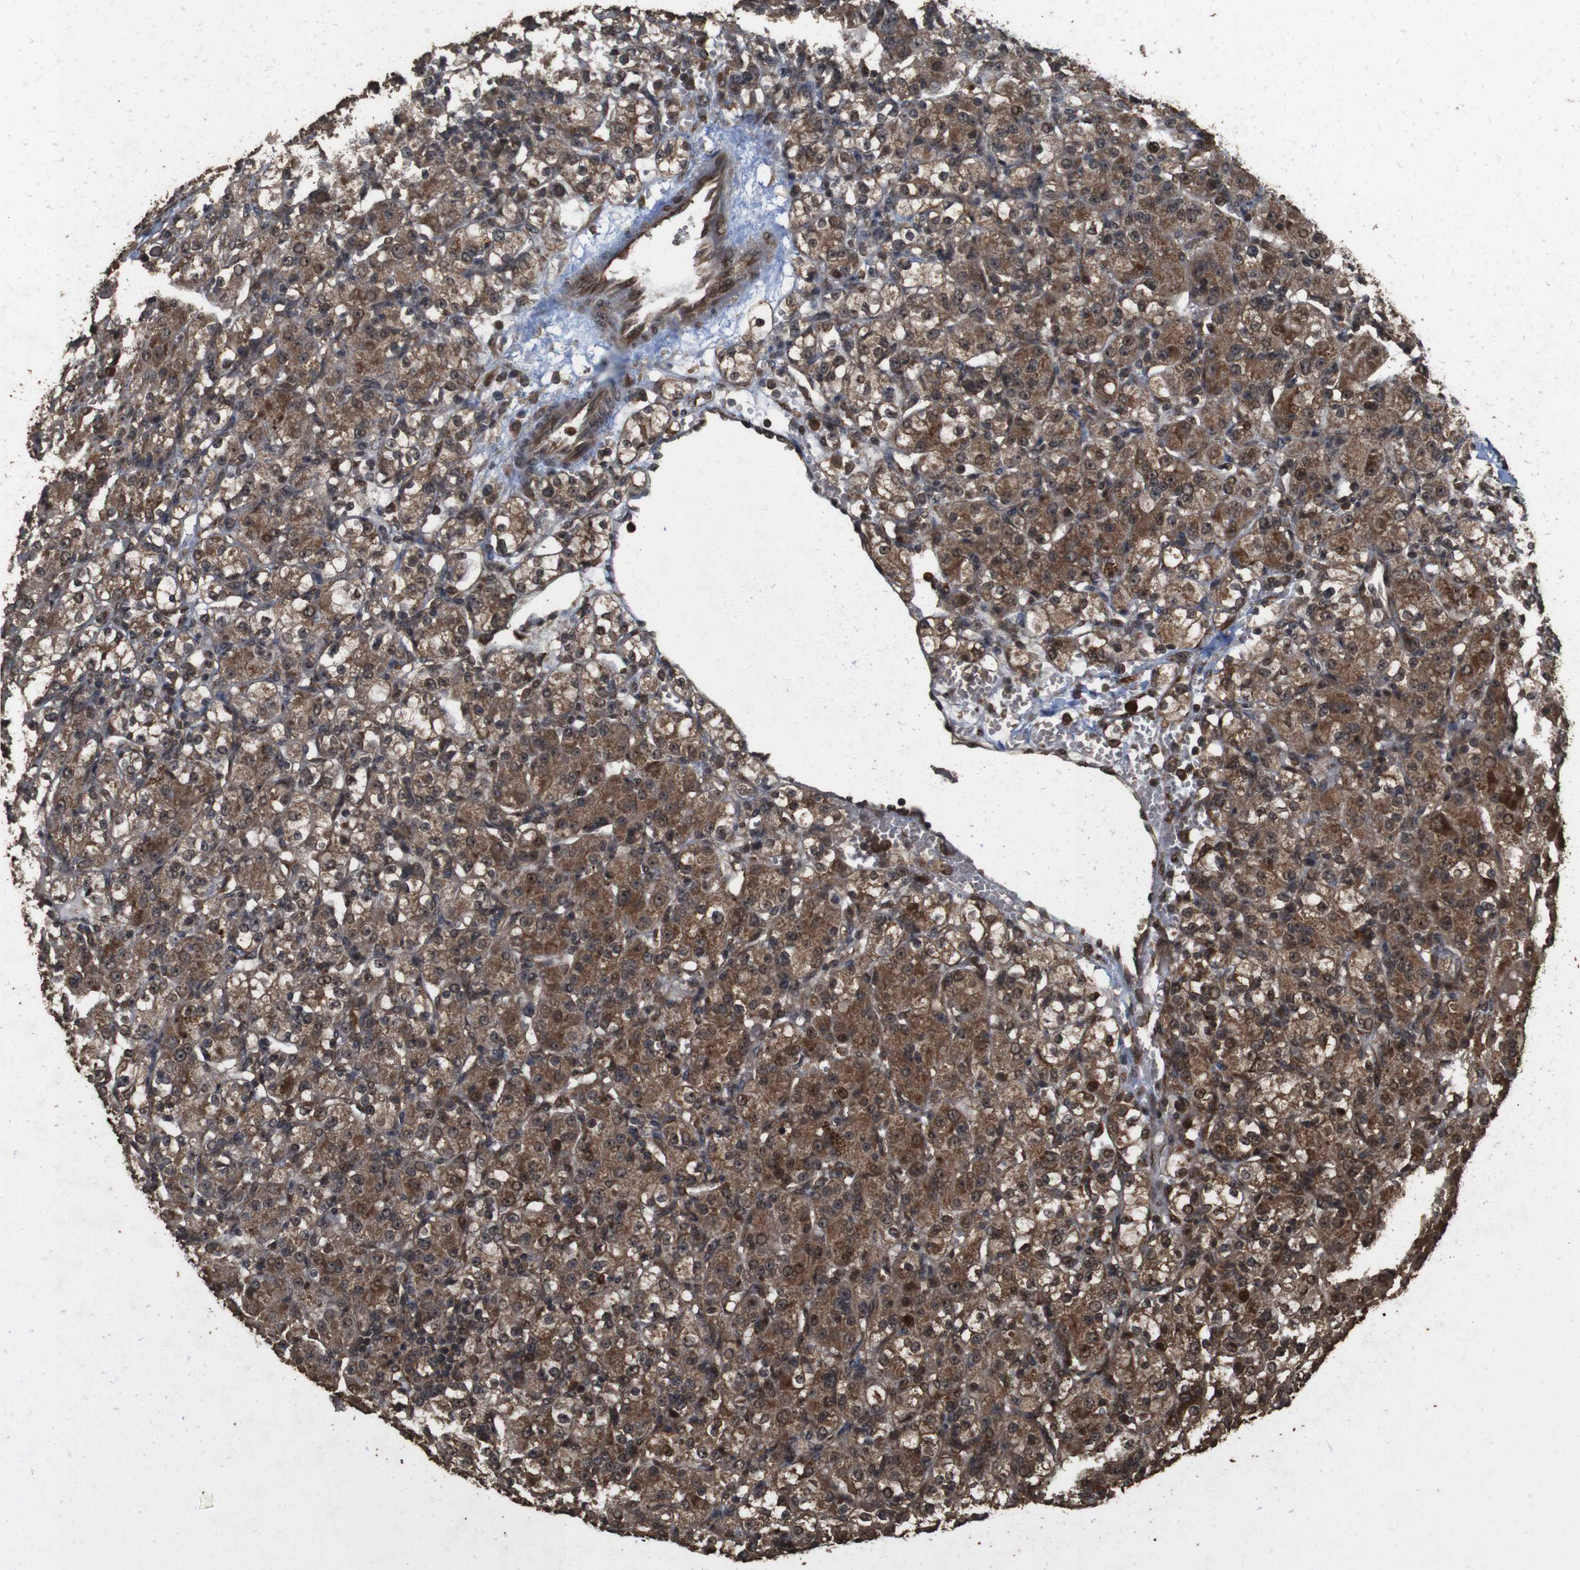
{"staining": {"intensity": "moderate", "quantity": ">75%", "location": "cytoplasmic/membranous,nuclear"}, "tissue": "renal cancer", "cell_type": "Tumor cells", "image_type": "cancer", "snomed": [{"axis": "morphology", "description": "Normal tissue, NOS"}, {"axis": "morphology", "description": "Adenocarcinoma, NOS"}, {"axis": "topography", "description": "Kidney"}], "caption": "Protein expression analysis of renal cancer (adenocarcinoma) displays moderate cytoplasmic/membranous and nuclear expression in about >75% of tumor cells. (DAB = brown stain, brightfield microscopy at high magnification).", "gene": "RRAS2", "patient": {"sex": "male", "age": 61}}